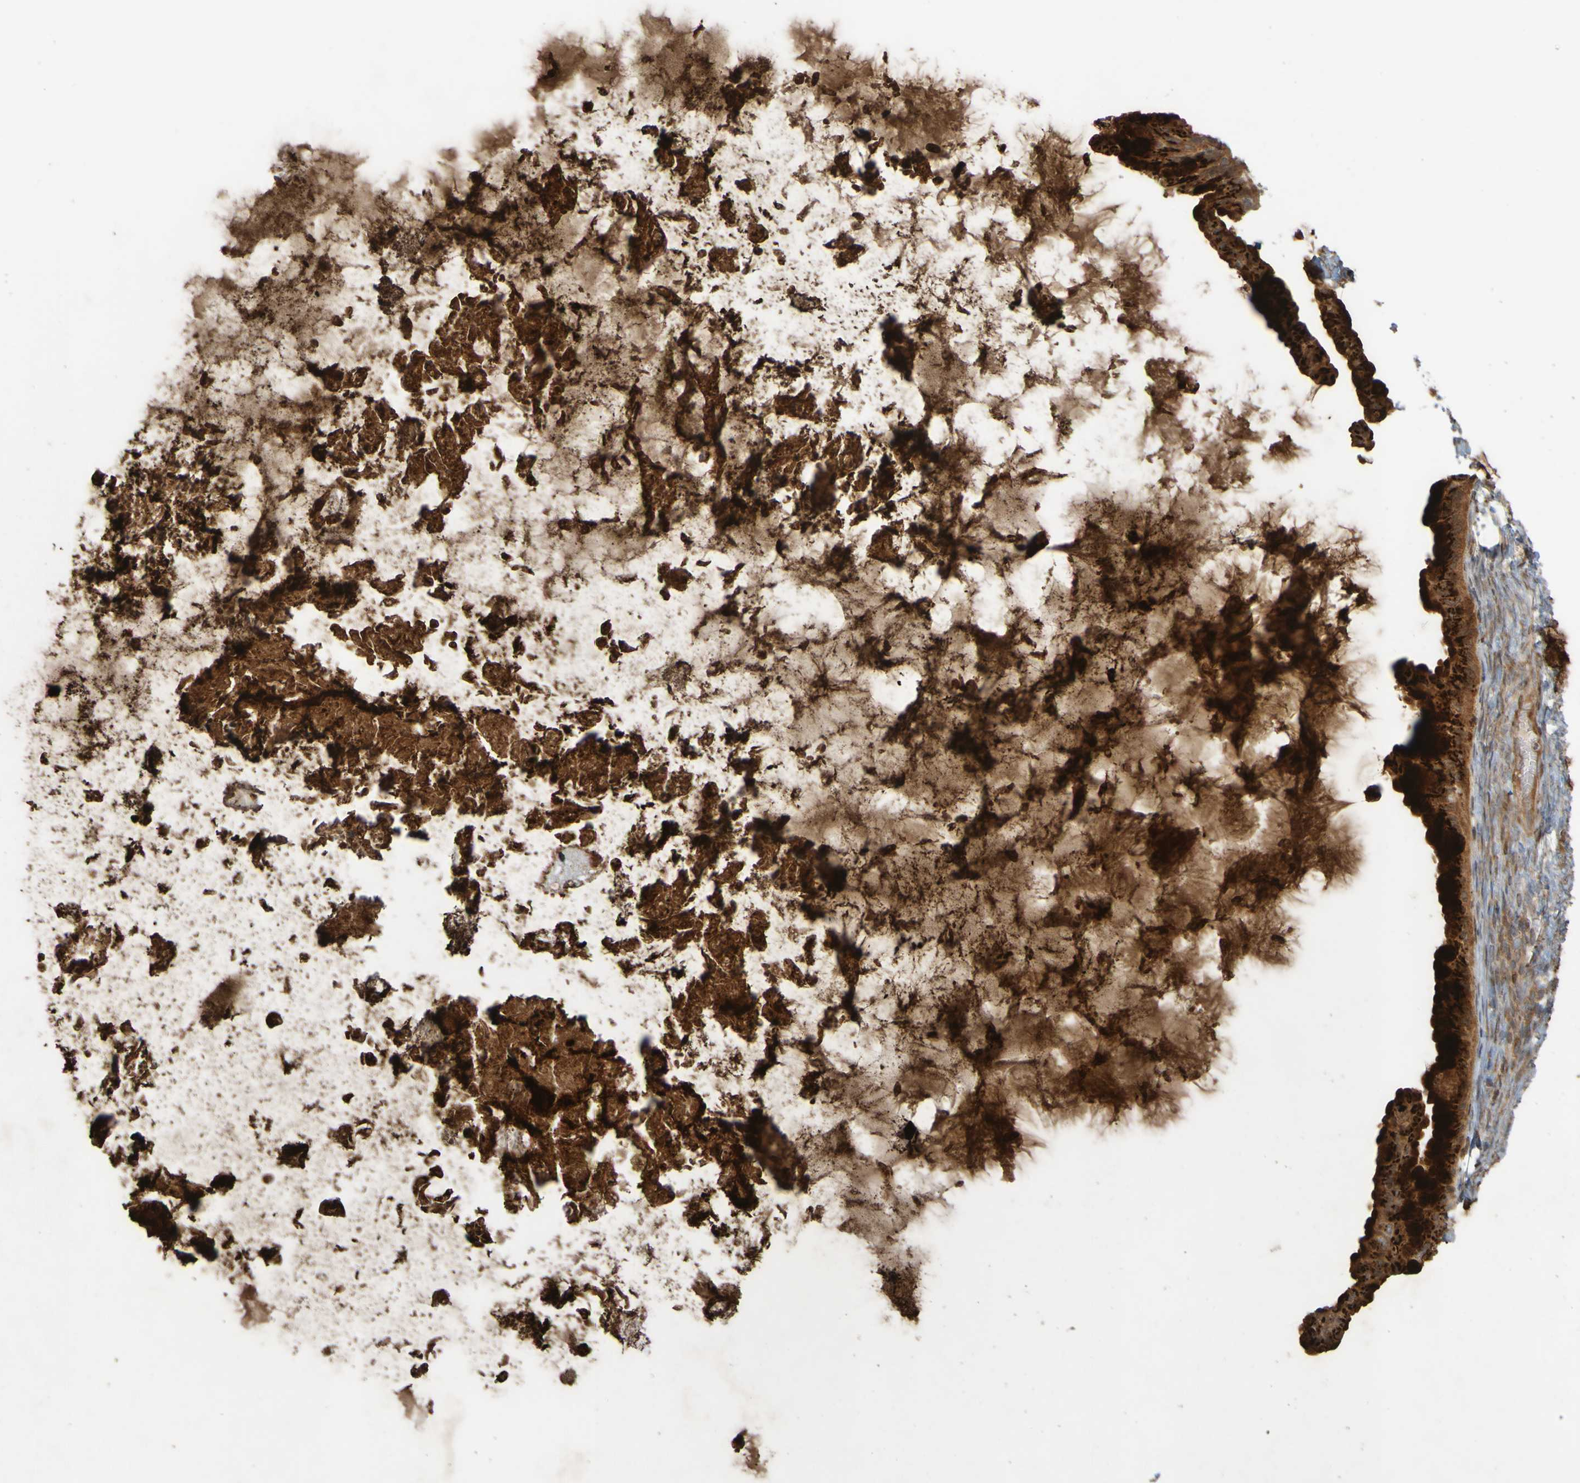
{"staining": {"intensity": "strong", "quantity": ">75%", "location": "cytoplasmic/membranous"}, "tissue": "ovarian cancer", "cell_type": "Tumor cells", "image_type": "cancer", "snomed": [{"axis": "morphology", "description": "Cystadenocarcinoma, mucinous, NOS"}, {"axis": "topography", "description": "Ovary"}], "caption": "Ovarian mucinous cystadenocarcinoma was stained to show a protein in brown. There is high levels of strong cytoplasmic/membranous staining in about >75% of tumor cells. (Brightfield microscopy of DAB IHC at high magnification).", "gene": "GUCY1A1", "patient": {"sex": "female", "age": 61}}